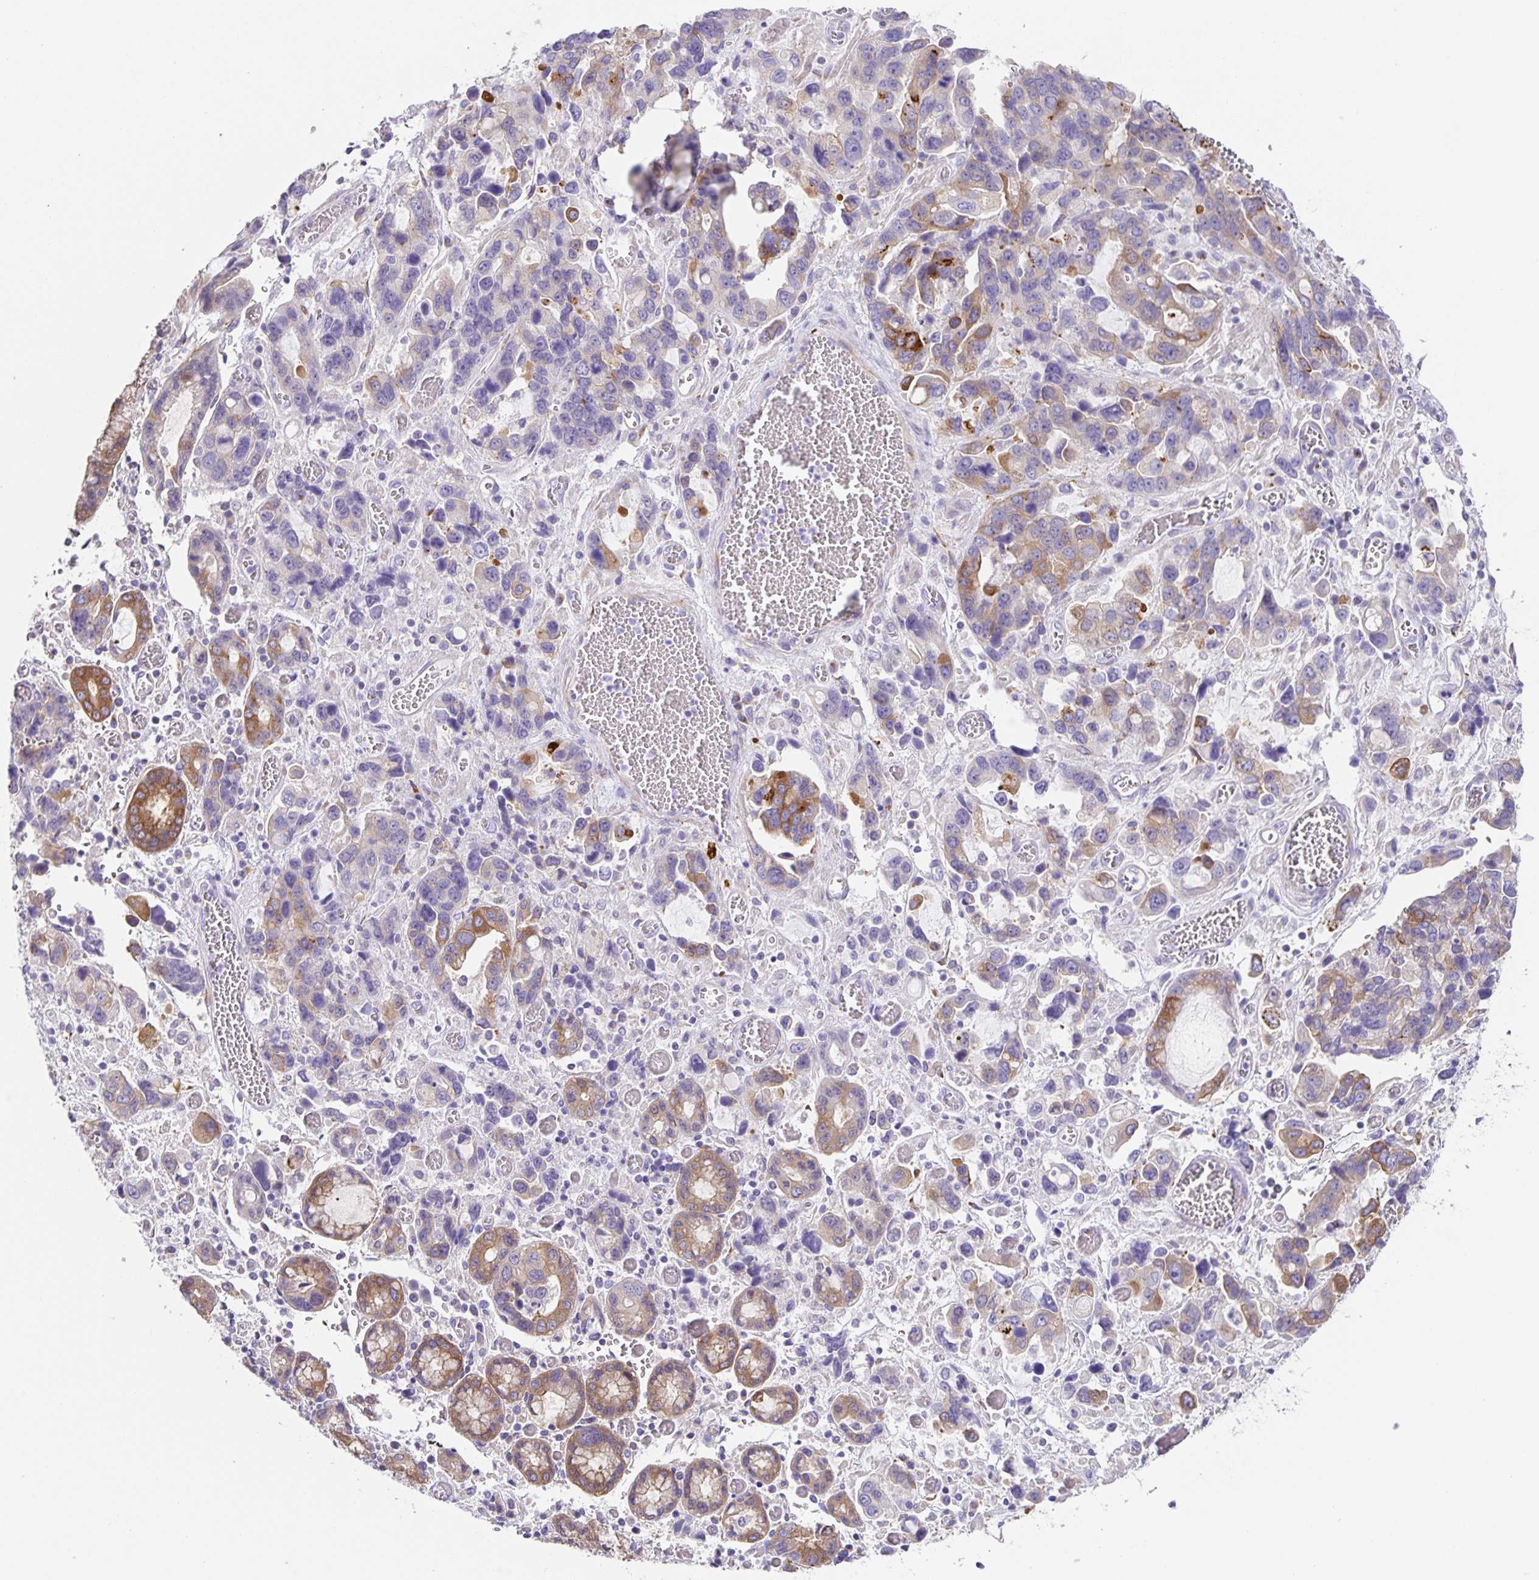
{"staining": {"intensity": "moderate", "quantity": "<25%", "location": "cytoplasmic/membranous"}, "tissue": "stomach cancer", "cell_type": "Tumor cells", "image_type": "cancer", "snomed": [{"axis": "morphology", "description": "Adenocarcinoma, NOS"}, {"axis": "topography", "description": "Stomach, upper"}], "caption": "Immunohistochemistry (IHC) staining of adenocarcinoma (stomach), which exhibits low levels of moderate cytoplasmic/membranous expression in about <25% of tumor cells indicating moderate cytoplasmic/membranous protein positivity. The staining was performed using DAB (3,3'-diaminobenzidine) (brown) for protein detection and nuclei were counterstained in hematoxylin (blue).", "gene": "PRR36", "patient": {"sex": "female", "age": 81}}